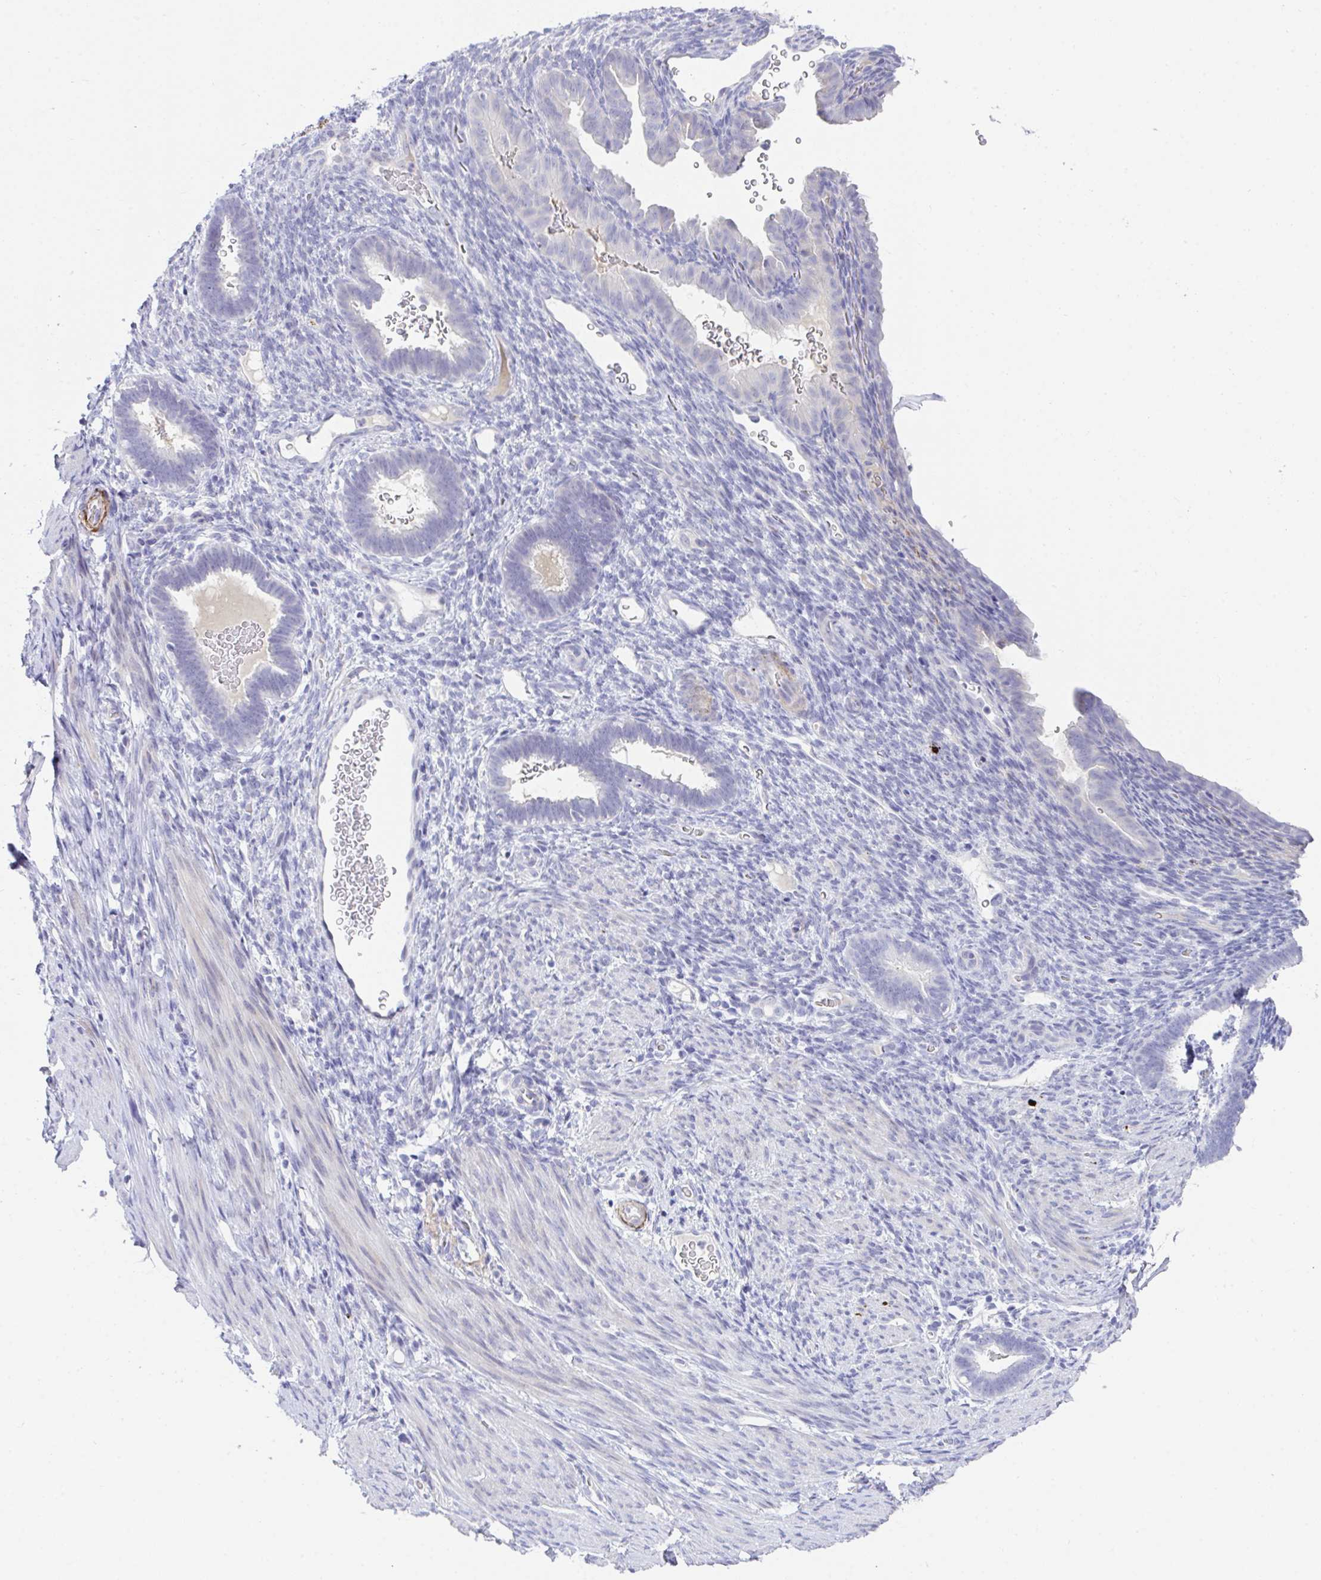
{"staining": {"intensity": "negative", "quantity": "none", "location": "none"}, "tissue": "endometrium", "cell_type": "Cells in endometrial stroma", "image_type": "normal", "snomed": [{"axis": "morphology", "description": "Normal tissue, NOS"}, {"axis": "topography", "description": "Endometrium"}], "caption": "The histopathology image exhibits no significant expression in cells in endometrial stroma of endometrium. (DAB IHC, high magnification).", "gene": "KMT2E", "patient": {"sex": "female", "age": 34}}